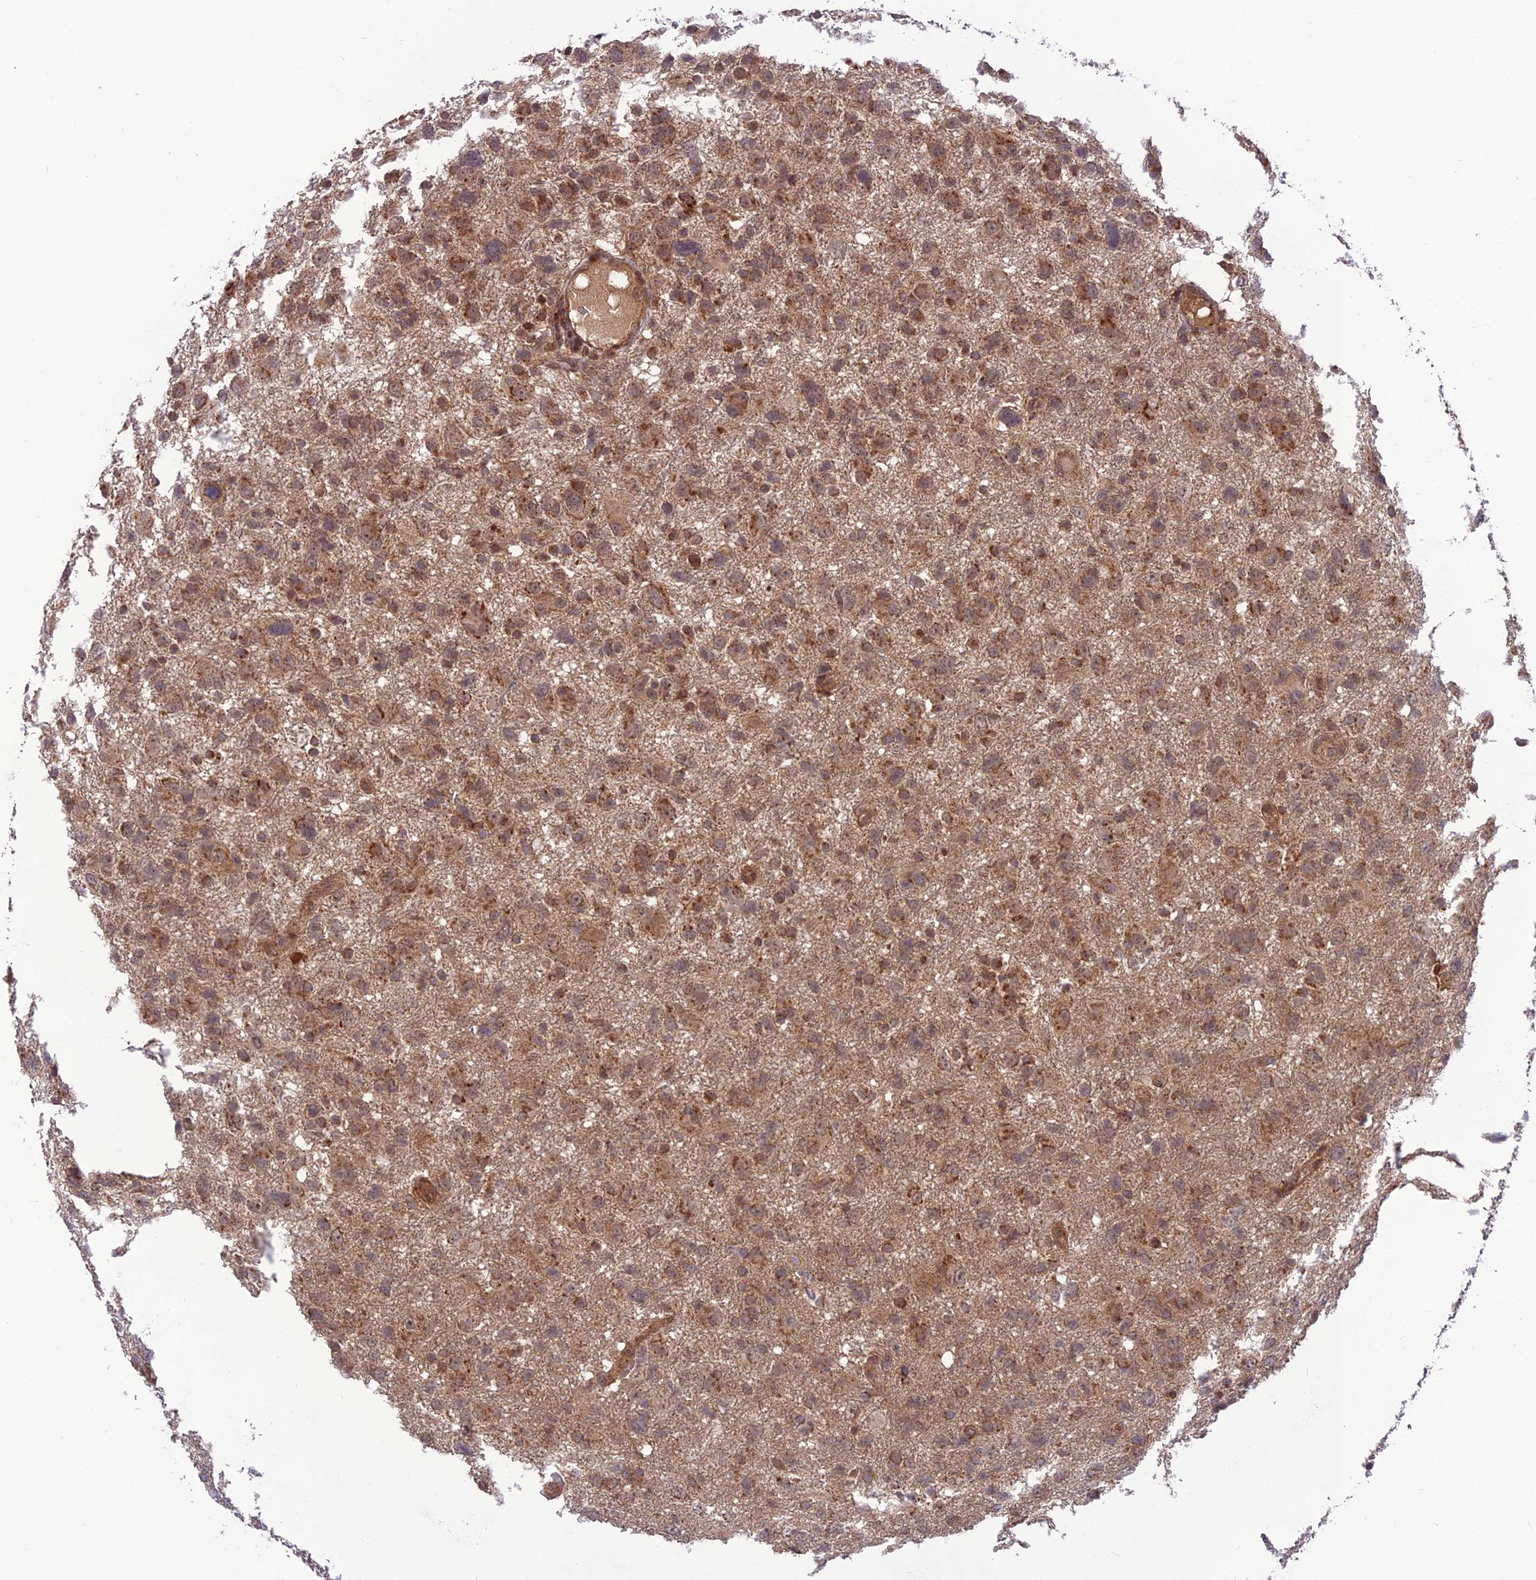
{"staining": {"intensity": "moderate", "quantity": ">75%", "location": "cytoplasmic/membranous"}, "tissue": "glioma", "cell_type": "Tumor cells", "image_type": "cancer", "snomed": [{"axis": "morphology", "description": "Glioma, malignant, High grade"}, {"axis": "topography", "description": "Brain"}], "caption": "Malignant glioma (high-grade) was stained to show a protein in brown. There is medium levels of moderate cytoplasmic/membranous expression in about >75% of tumor cells.", "gene": "NDUFC1", "patient": {"sex": "male", "age": 61}}